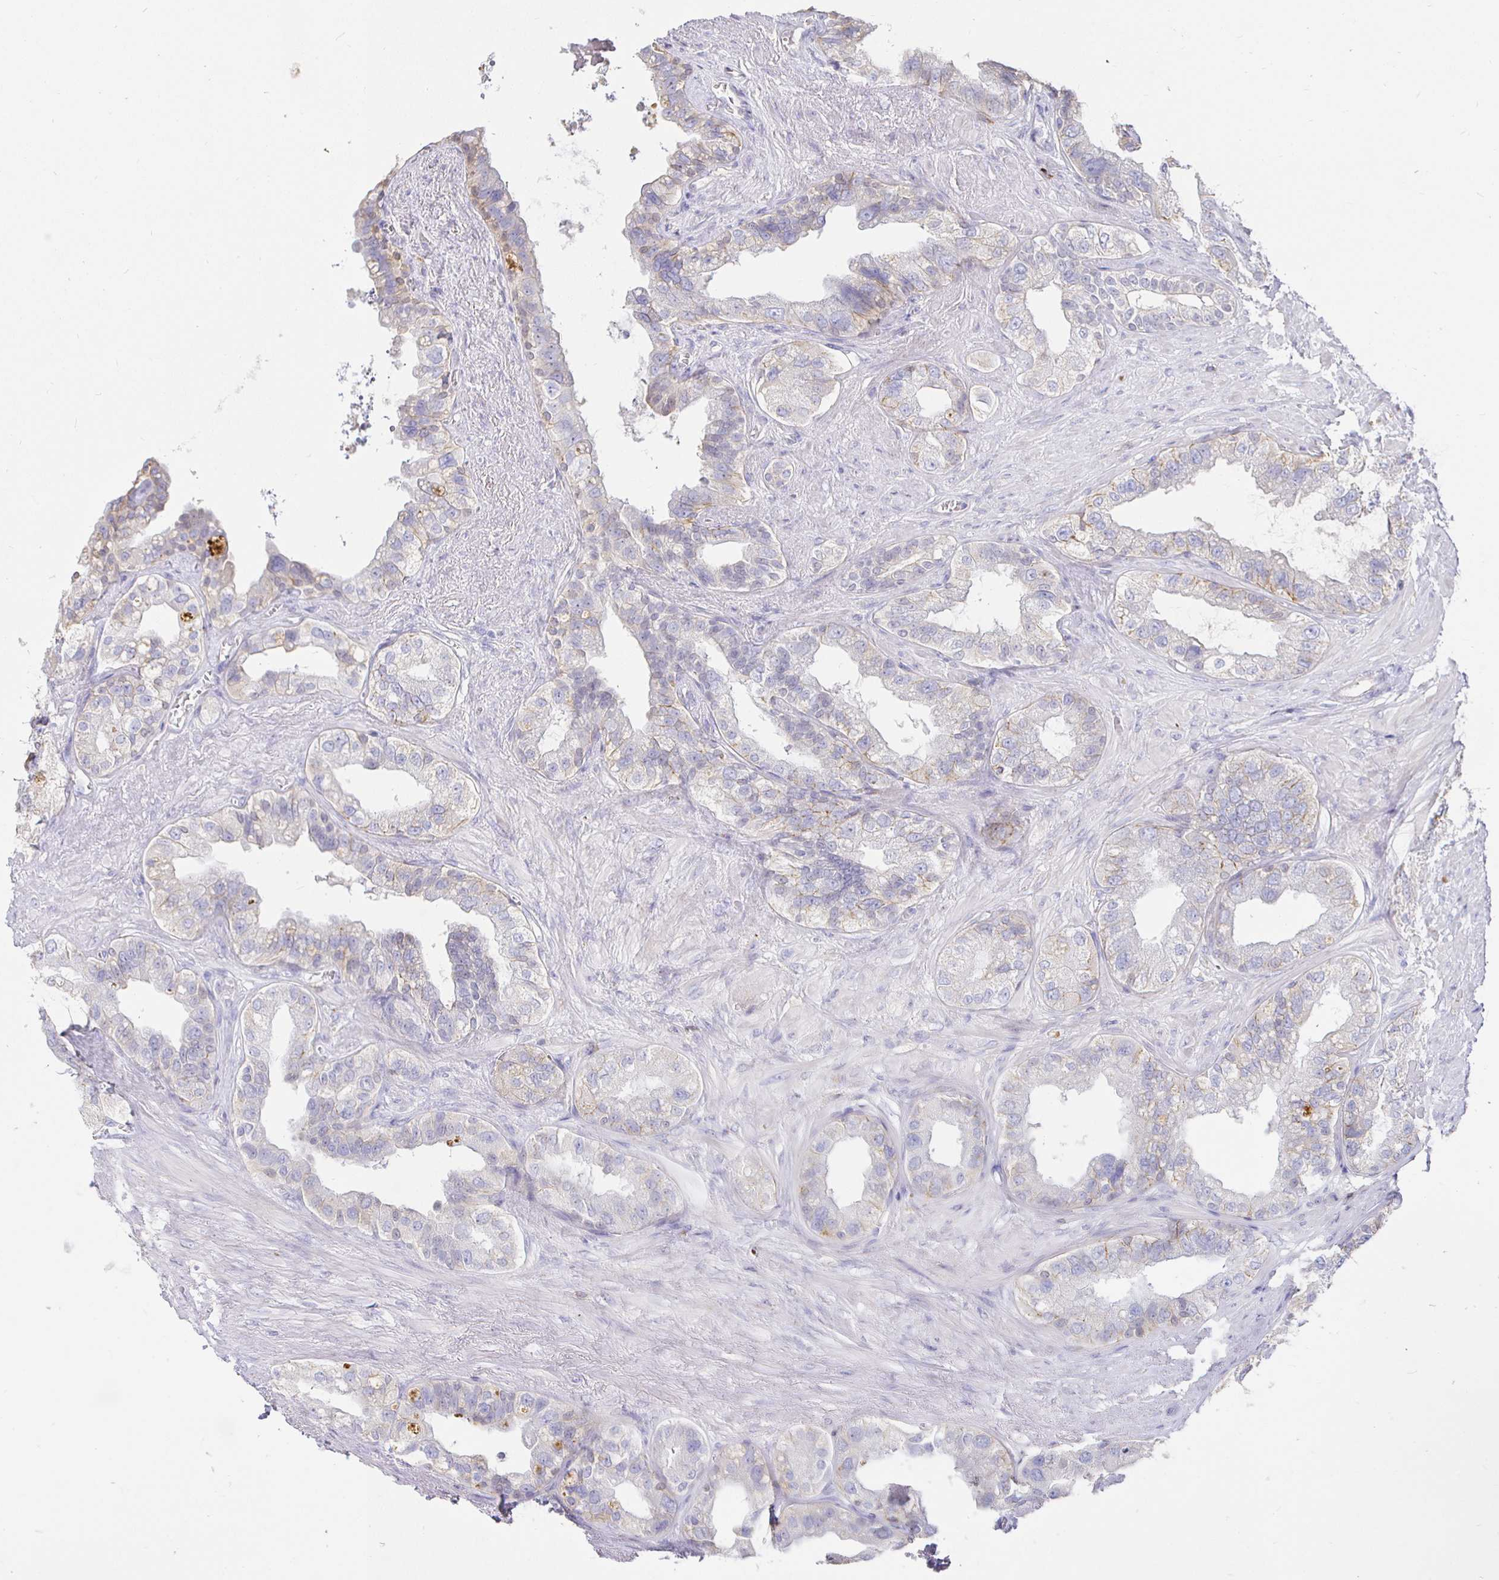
{"staining": {"intensity": "weak", "quantity": "<25%", "location": "cytoplasmic/membranous"}, "tissue": "seminal vesicle", "cell_type": "Glandular cells", "image_type": "normal", "snomed": [{"axis": "morphology", "description": "Normal tissue, NOS"}, {"axis": "topography", "description": "Seminal veicle"}, {"axis": "topography", "description": "Peripheral nerve tissue"}], "caption": "Immunohistochemistry (IHC) of unremarkable human seminal vesicle displays no expression in glandular cells.", "gene": "CXCR3", "patient": {"sex": "male", "age": 76}}